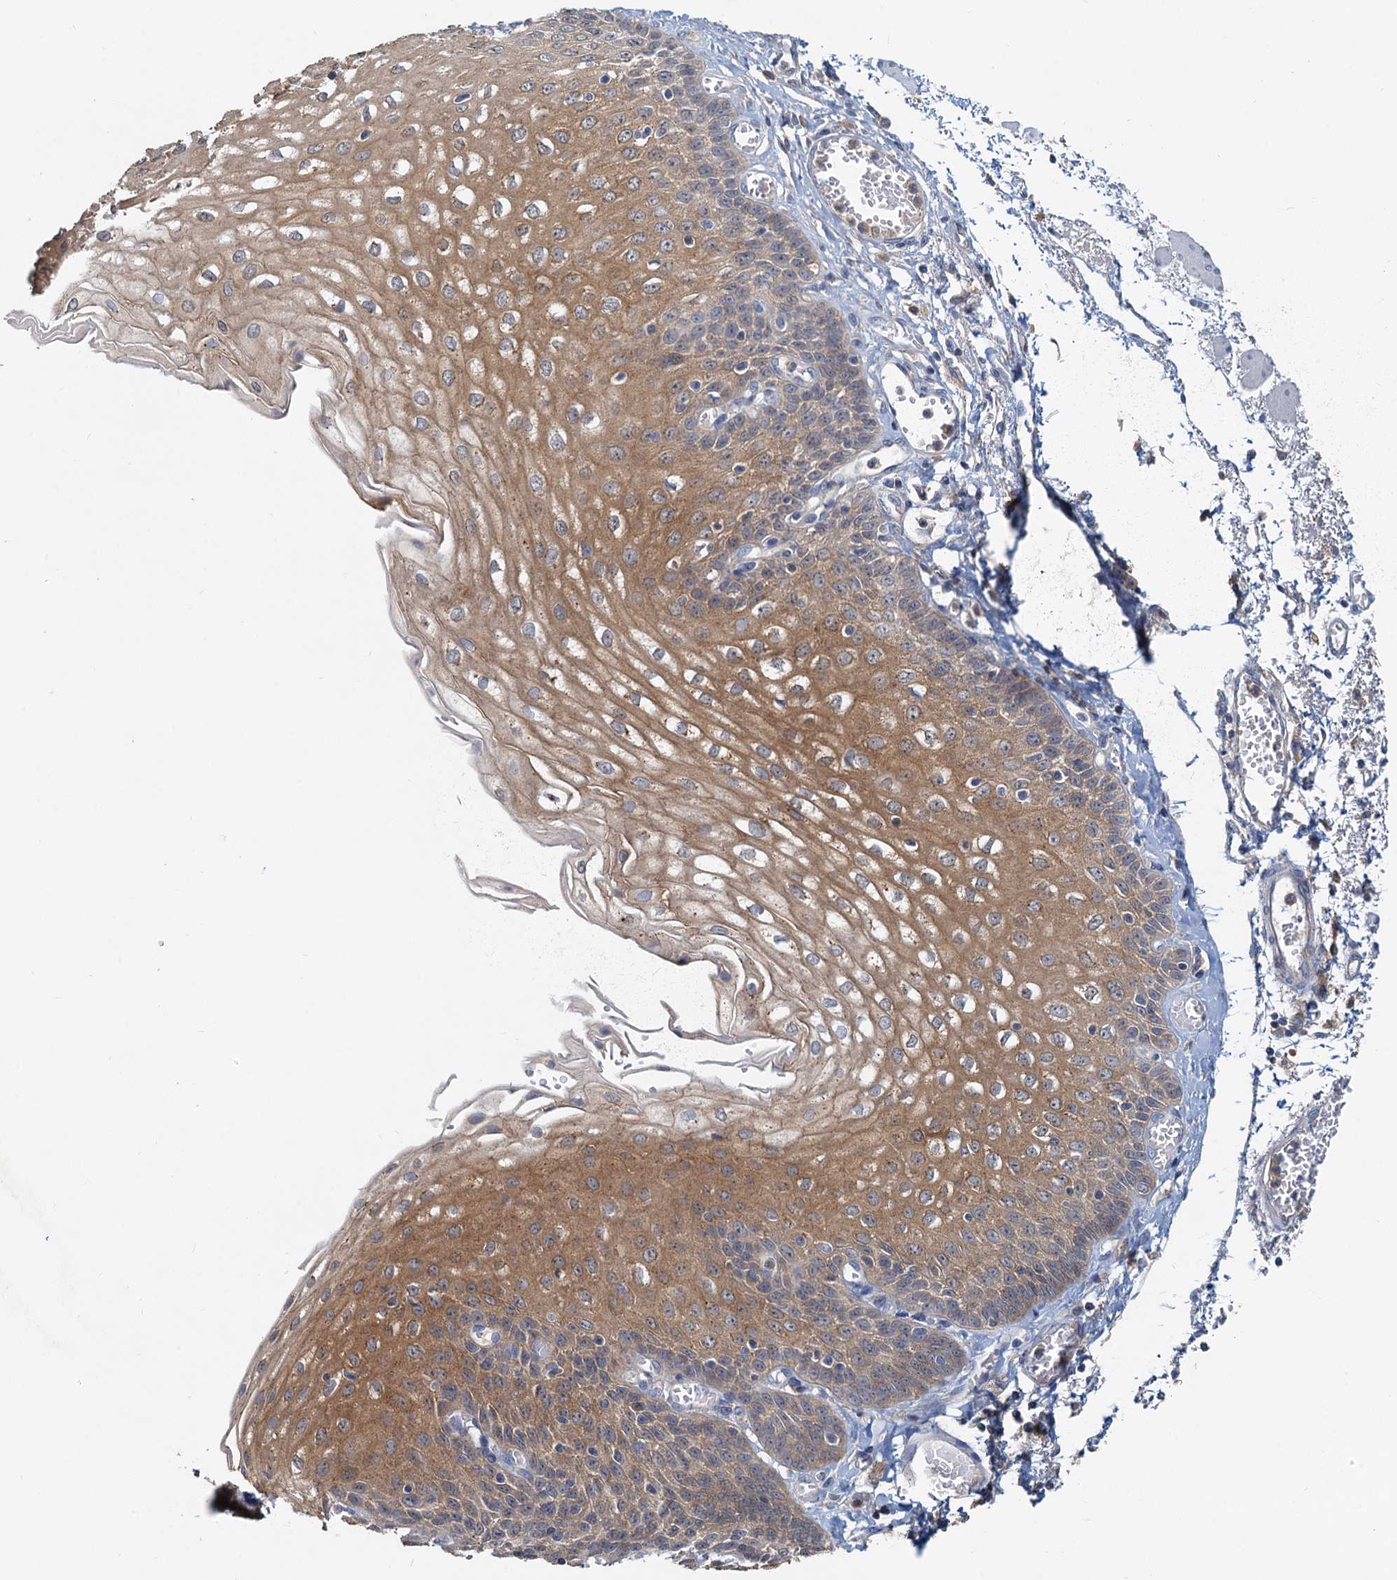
{"staining": {"intensity": "moderate", "quantity": ">75%", "location": "cytoplasmic/membranous"}, "tissue": "esophagus", "cell_type": "Squamous epithelial cells", "image_type": "normal", "snomed": [{"axis": "morphology", "description": "Normal tissue, NOS"}, {"axis": "topography", "description": "Esophagus"}], "caption": "This is an image of immunohistochemistry (IHC) staining of unremarkable esophagus, which shows moderate staining in the cytoplasmic/membranous of squamous epithelial cells.", "gene": "TOLLIP", "patient": {"sex": "male", "age": 81}}